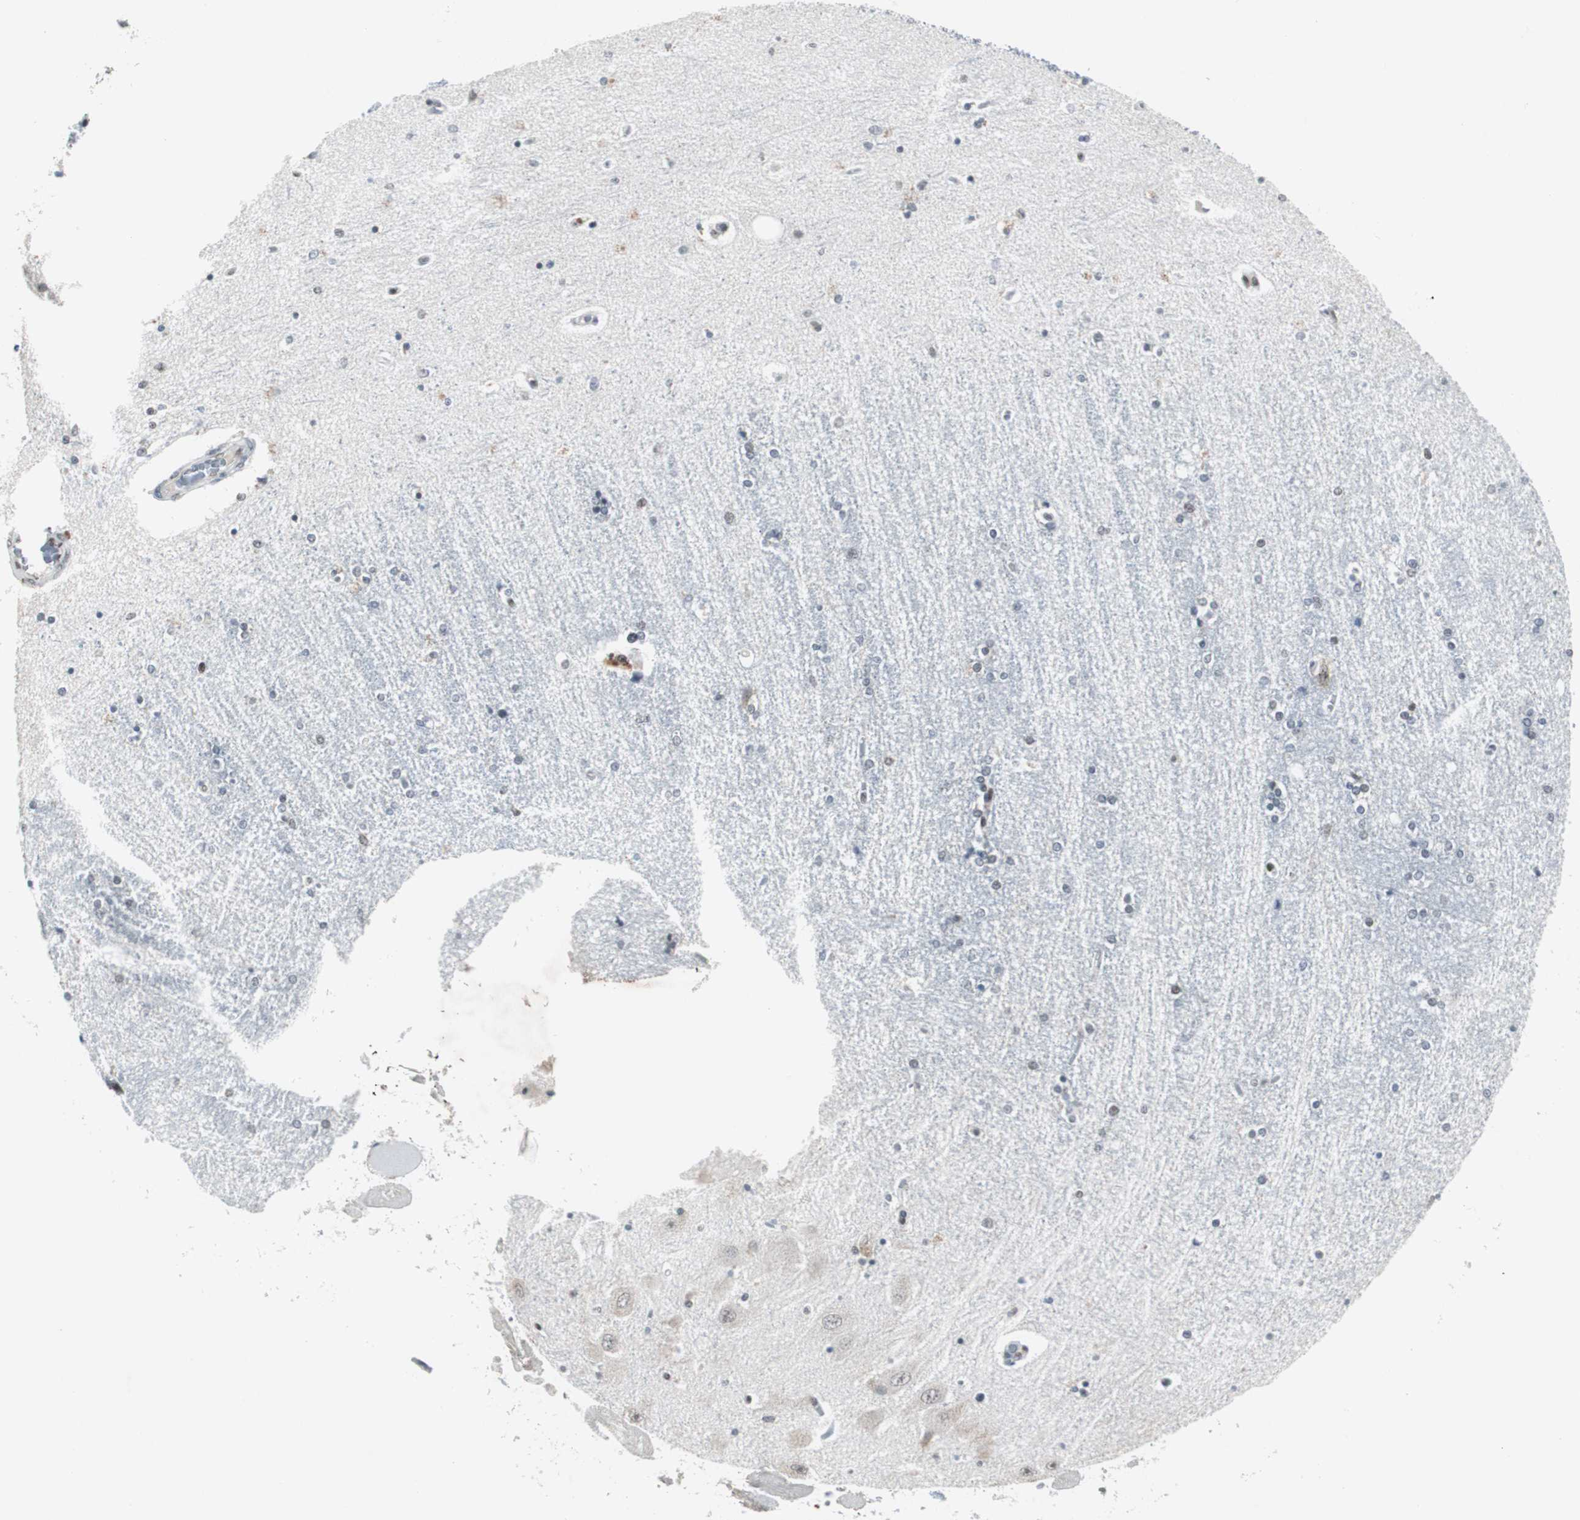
{"staining": {"intensity": "weak", "quantity": "25%-75%", "location": "nuclear"}, "tissue": "hippocampus", "cell_type": "Glial cells", "image_type": "normal", "snomed": [{"axis": "morphology", "description": "Normal tissue, NOS"}, {"axis": "topography", "description": "Hippocampus"}], "caption": "The histopathology image shows immunohistochemical staining of unremarkable hippocampus. There is weak nuclear staining is seen in about 25%-75% of glial cells.", "gene": "RAD9A", "patient": {"sex": "female", "age": 54}}